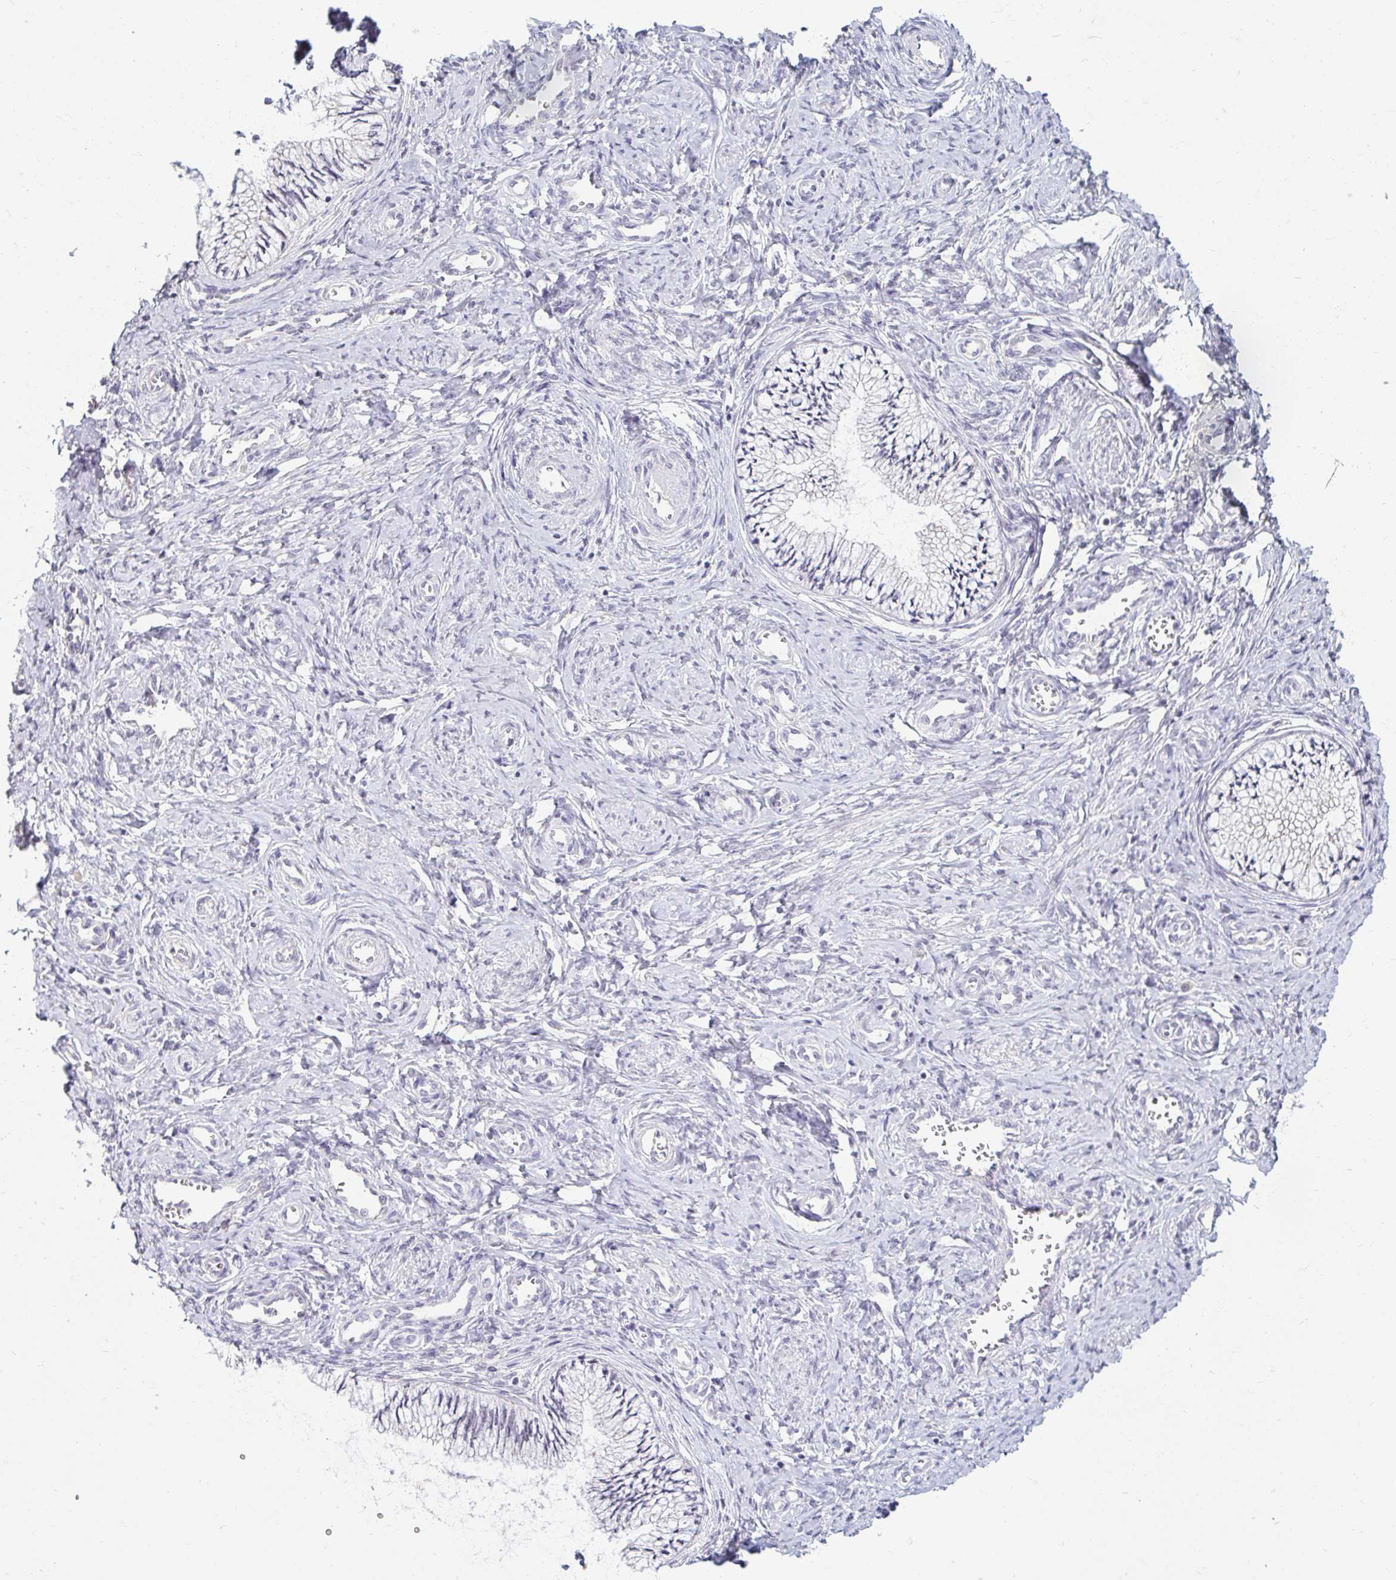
{"staining": {"intensity": "negative", "quantity": "none", "location": "none"}, "tissue": "cervix", "cell_type": "Glandular cells", "image_type": "normal", "snomed": [{"axis": "morphology", "description": "Normal tissue, NOS"}, {"axis": "topography", "description": "Cervix"}], "caption": "Human cervix stained for a protein using IHC reveals no expression in glandular cells.", "gene": "DDN", "patient": {"sex": "female", "age": 24}}